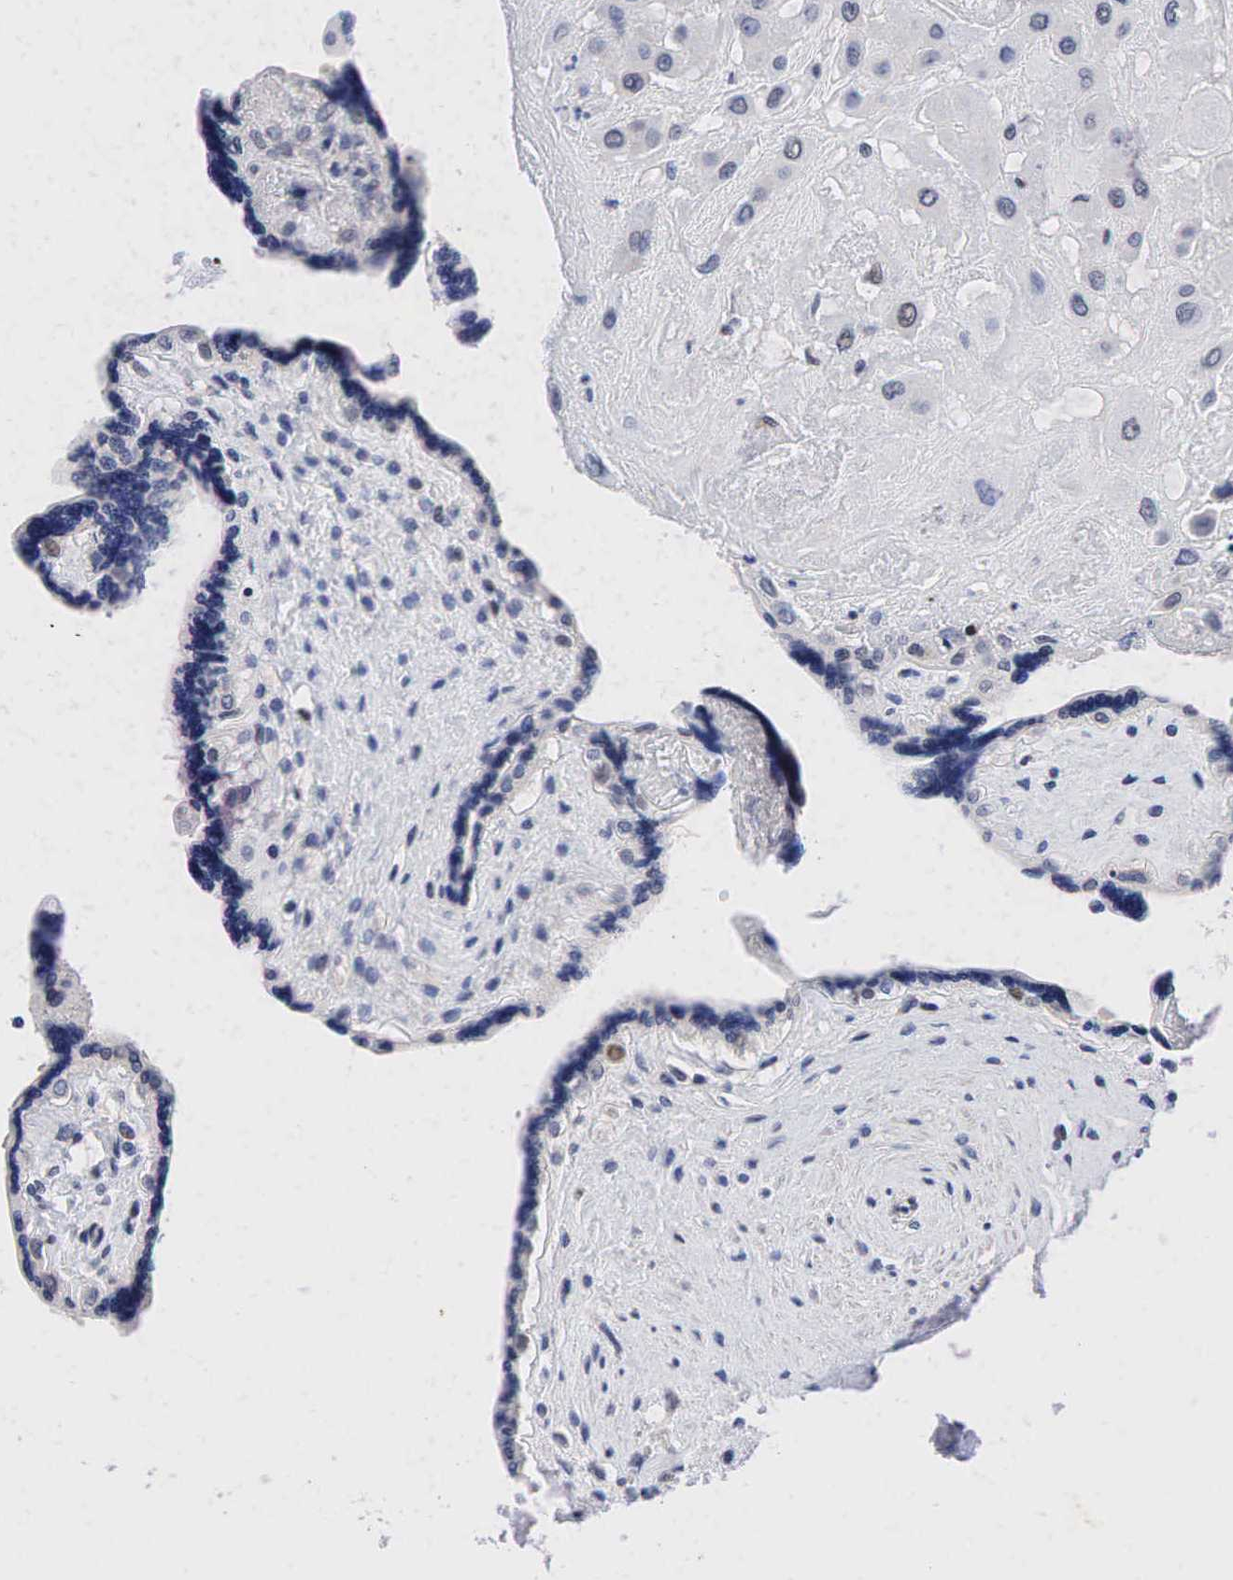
{"staining": {"intensity": "negative", "quantity": "none", "location": "none"}, "tissue": "placenta", "cell_type": "Decidual cells", "image_type": "normal", "snomed": [{"axis": "morphology", "description": "Normal tissue, NOS"}, {"axis": "topography", "description": "Placenta"}], "caption": "Immunohistochemistry image of benign placenta stained for a protein (brown), which reveals no staining in decidual cells.", "gene": "PGR", "patient": {"sex": "female", "age": 31}}